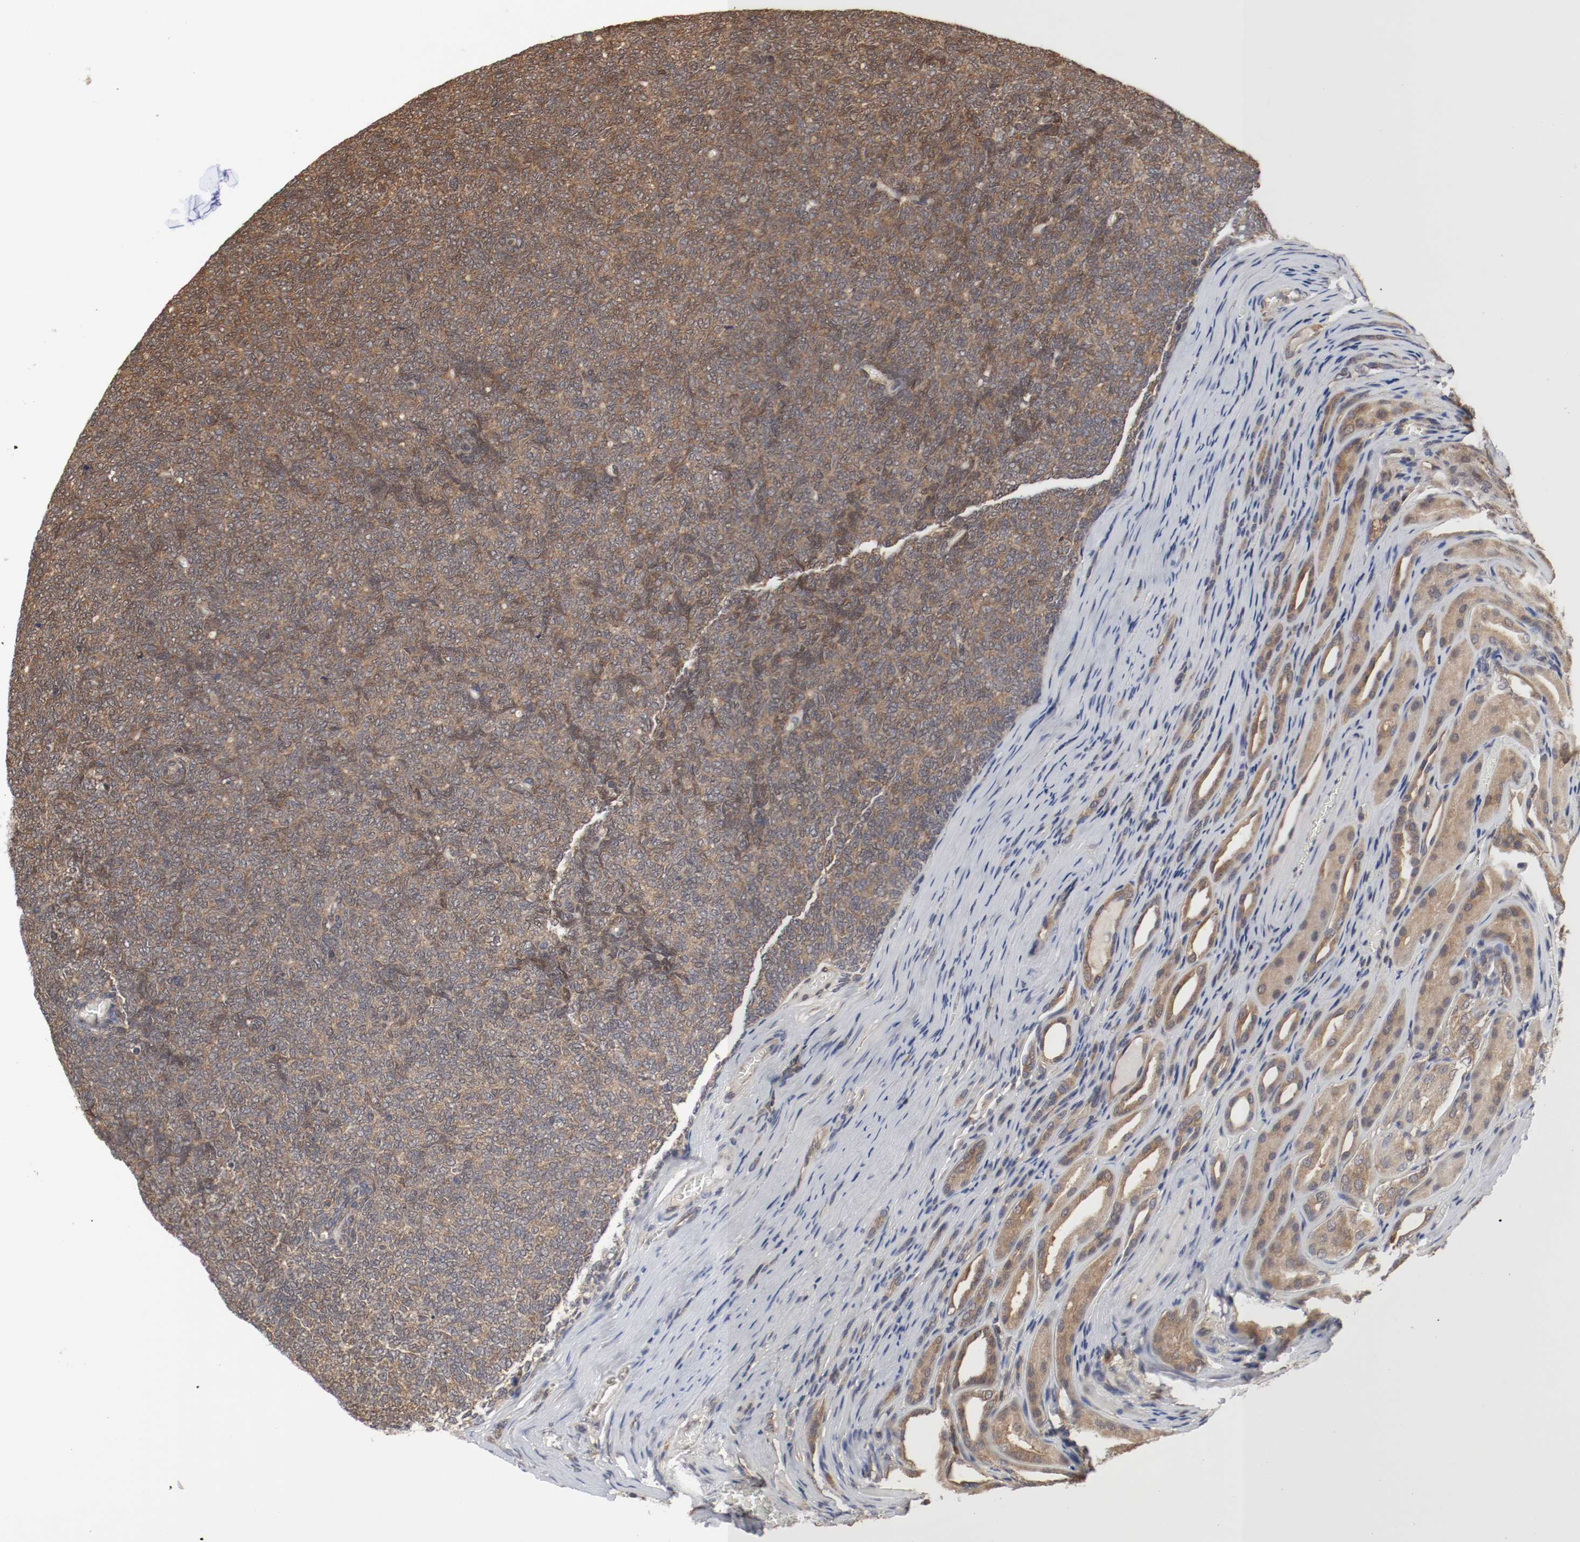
{"staining": {"intensity": "moderate", "quantity": ">75%", "location": "cytoplasmic/membranous"}, "tissue": "renal cancer", "cell_type": "Tumor cells", "image_type": "cancer", "snomed": [{"axis": "morphology", "description": "Neoplasm, malignant, NOS"}, {"axis": "topography", "description": "Kidney"}], "caption": "Neoplasm (malignant) (renal) stained with IHC displays moderate cytoplasmic/membranous staining in about >75% of tumor cells.", "gene": "AFG3L2", "patient": {"sex": "male", "age": 28}}